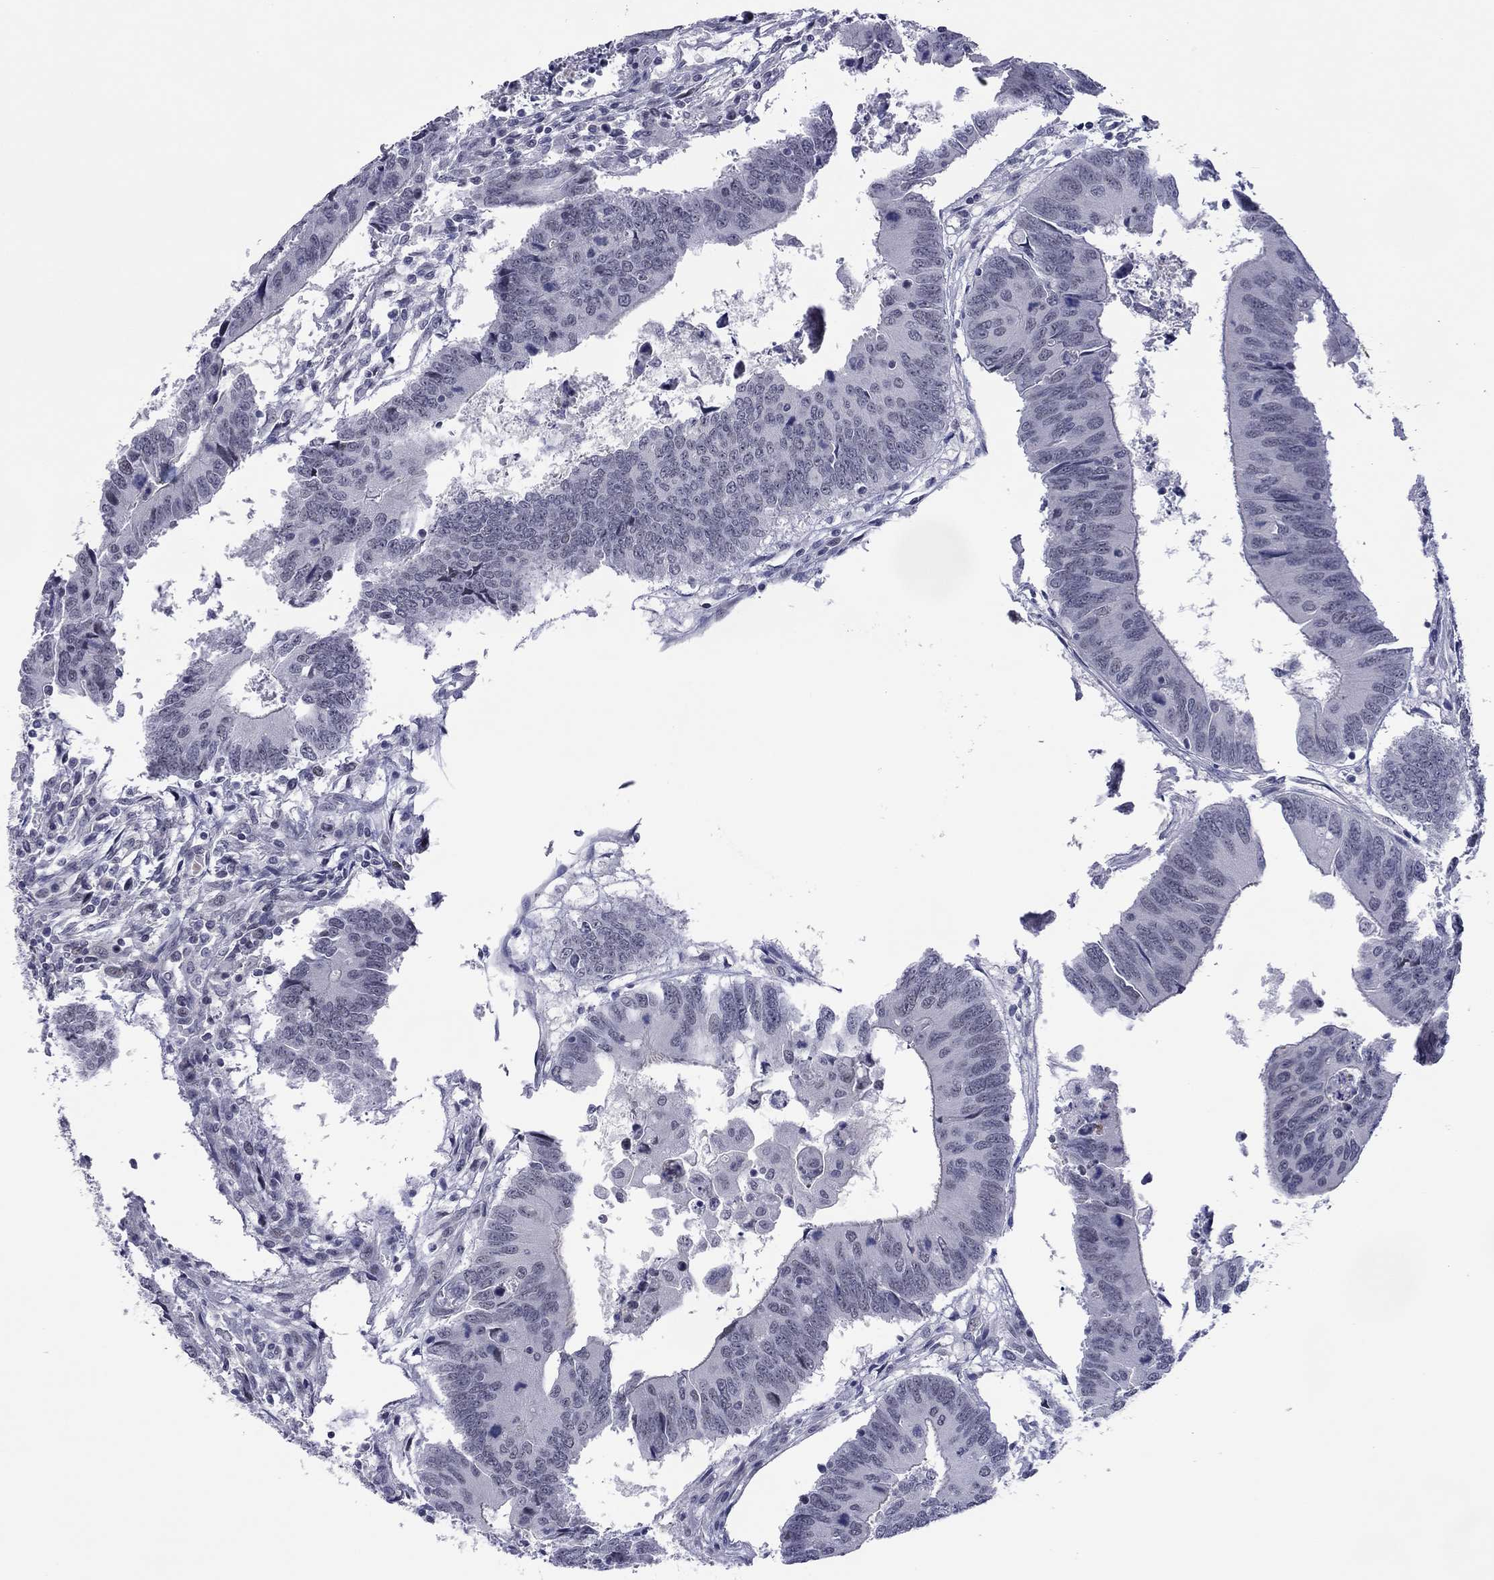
{"staining": {"intensity": "negative", "quantity": "none", "location": "none"}, "tissue": "colorectal cancer", "cell_type": "Tumor cells", "image_type": "cancer", "snomed": [{"axis": "morphology", "description": "Adenocarcinoma, NOS"}, {"axis": "topography", "description": "Rectum"}], "caption": "Immunohistochemical staining of colorectal cancer demonstrates no significant staining in tumor cells. Nuclei are stained in blue.", "gene": "POU5F2", "patient": {"sex": "male", "age": 67}}